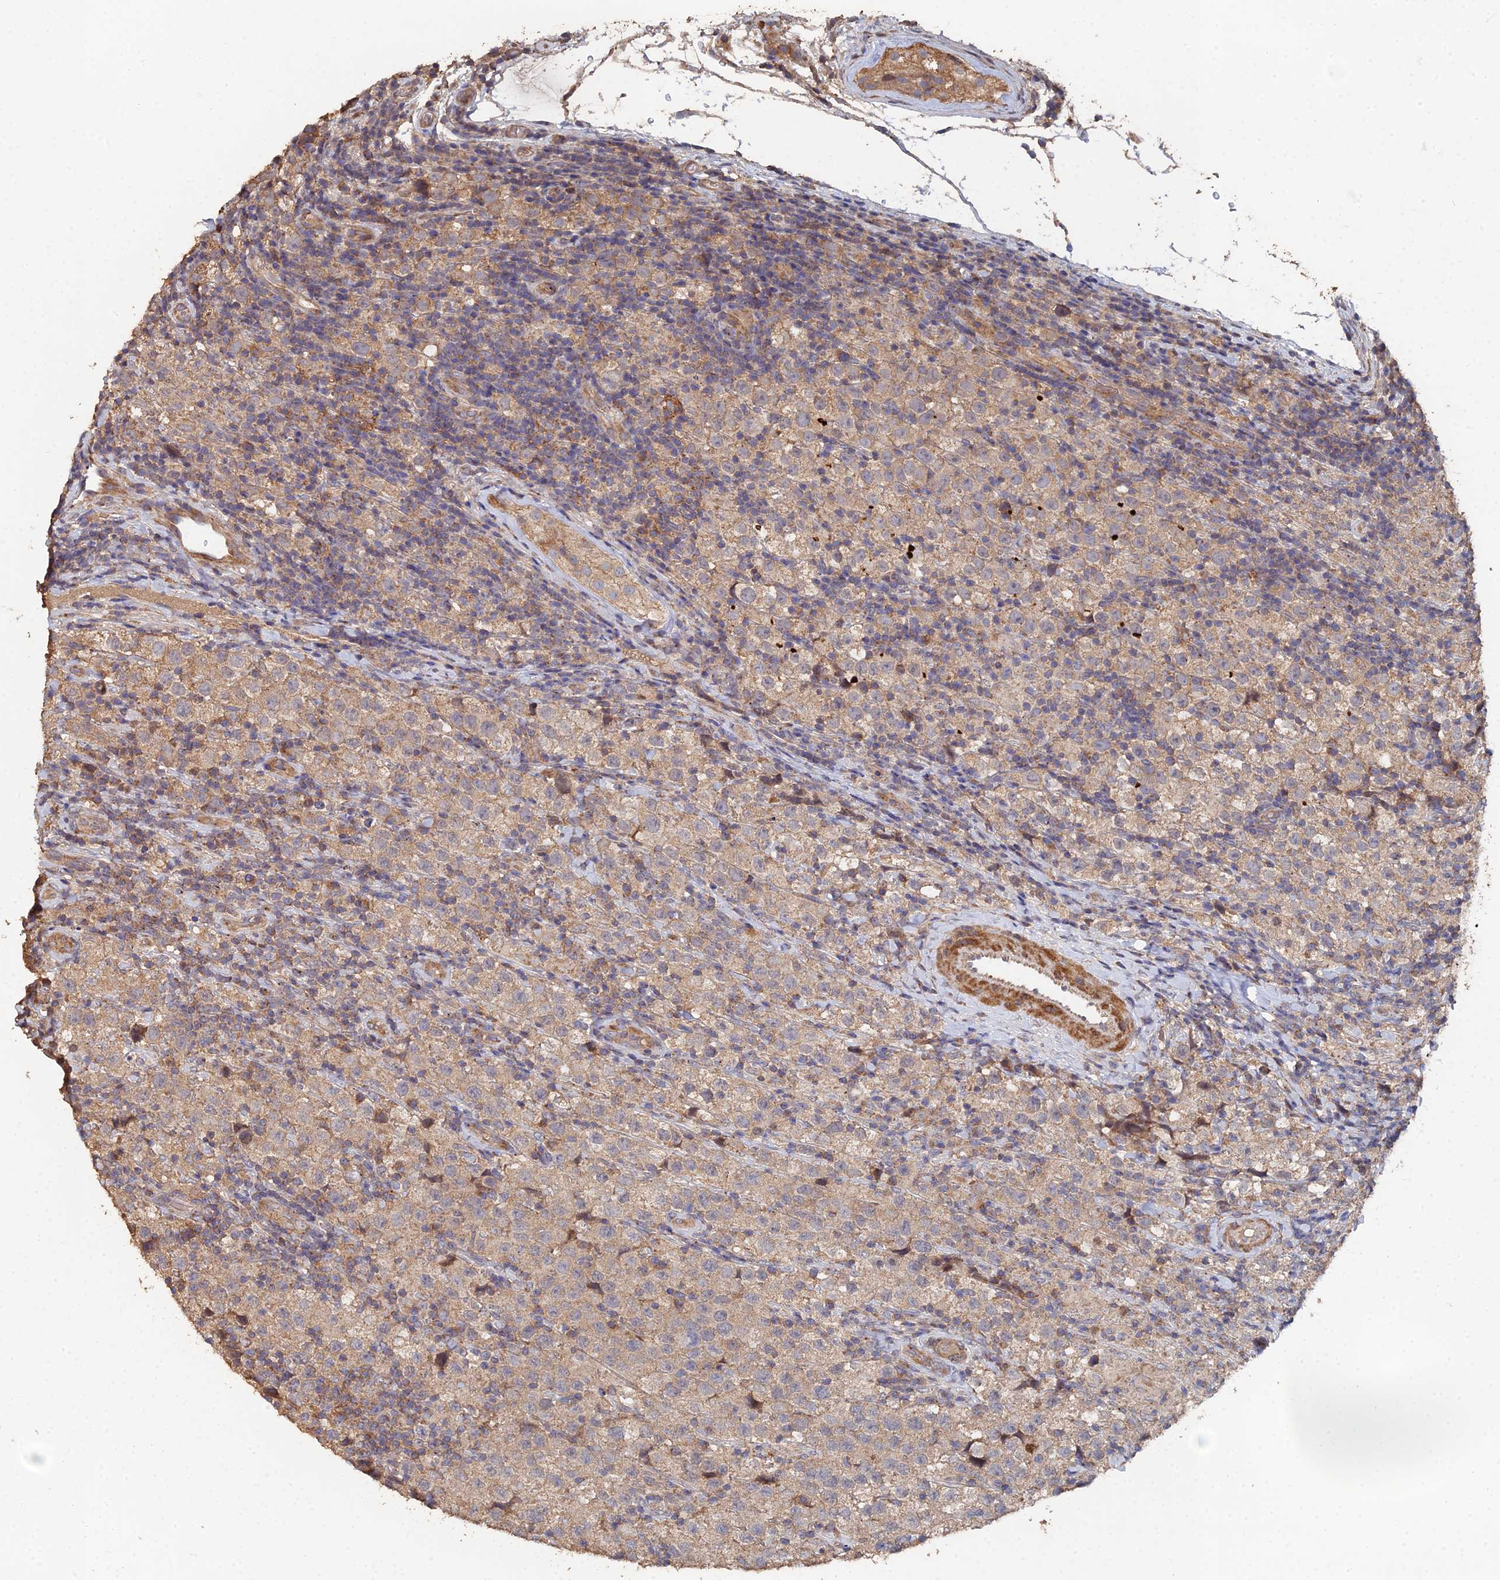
{"staining": {"intensity": "weak", "quantity": ">75%", "location": "cytoplasmic/membranous"}, "tissue": "testis cancer", "cell_type": "Tumor cells", "image_type": "cancer", "snomed": [{"axis": "morphology", "description": "Seminoma, NOS"}, {"axis": "morphology", "description": "Carcinoma, Embryonal, NOS"}, {"axis": "topography", "description": "Testis"}], "caption": "The photomicrograph displays staining of testis cancer, revealing weak cytoplasmic/membranous protein expression (brown color) within tumor cells.", "gene": "SPANXN4", "patient": {"sex": "male", "age": 41}}